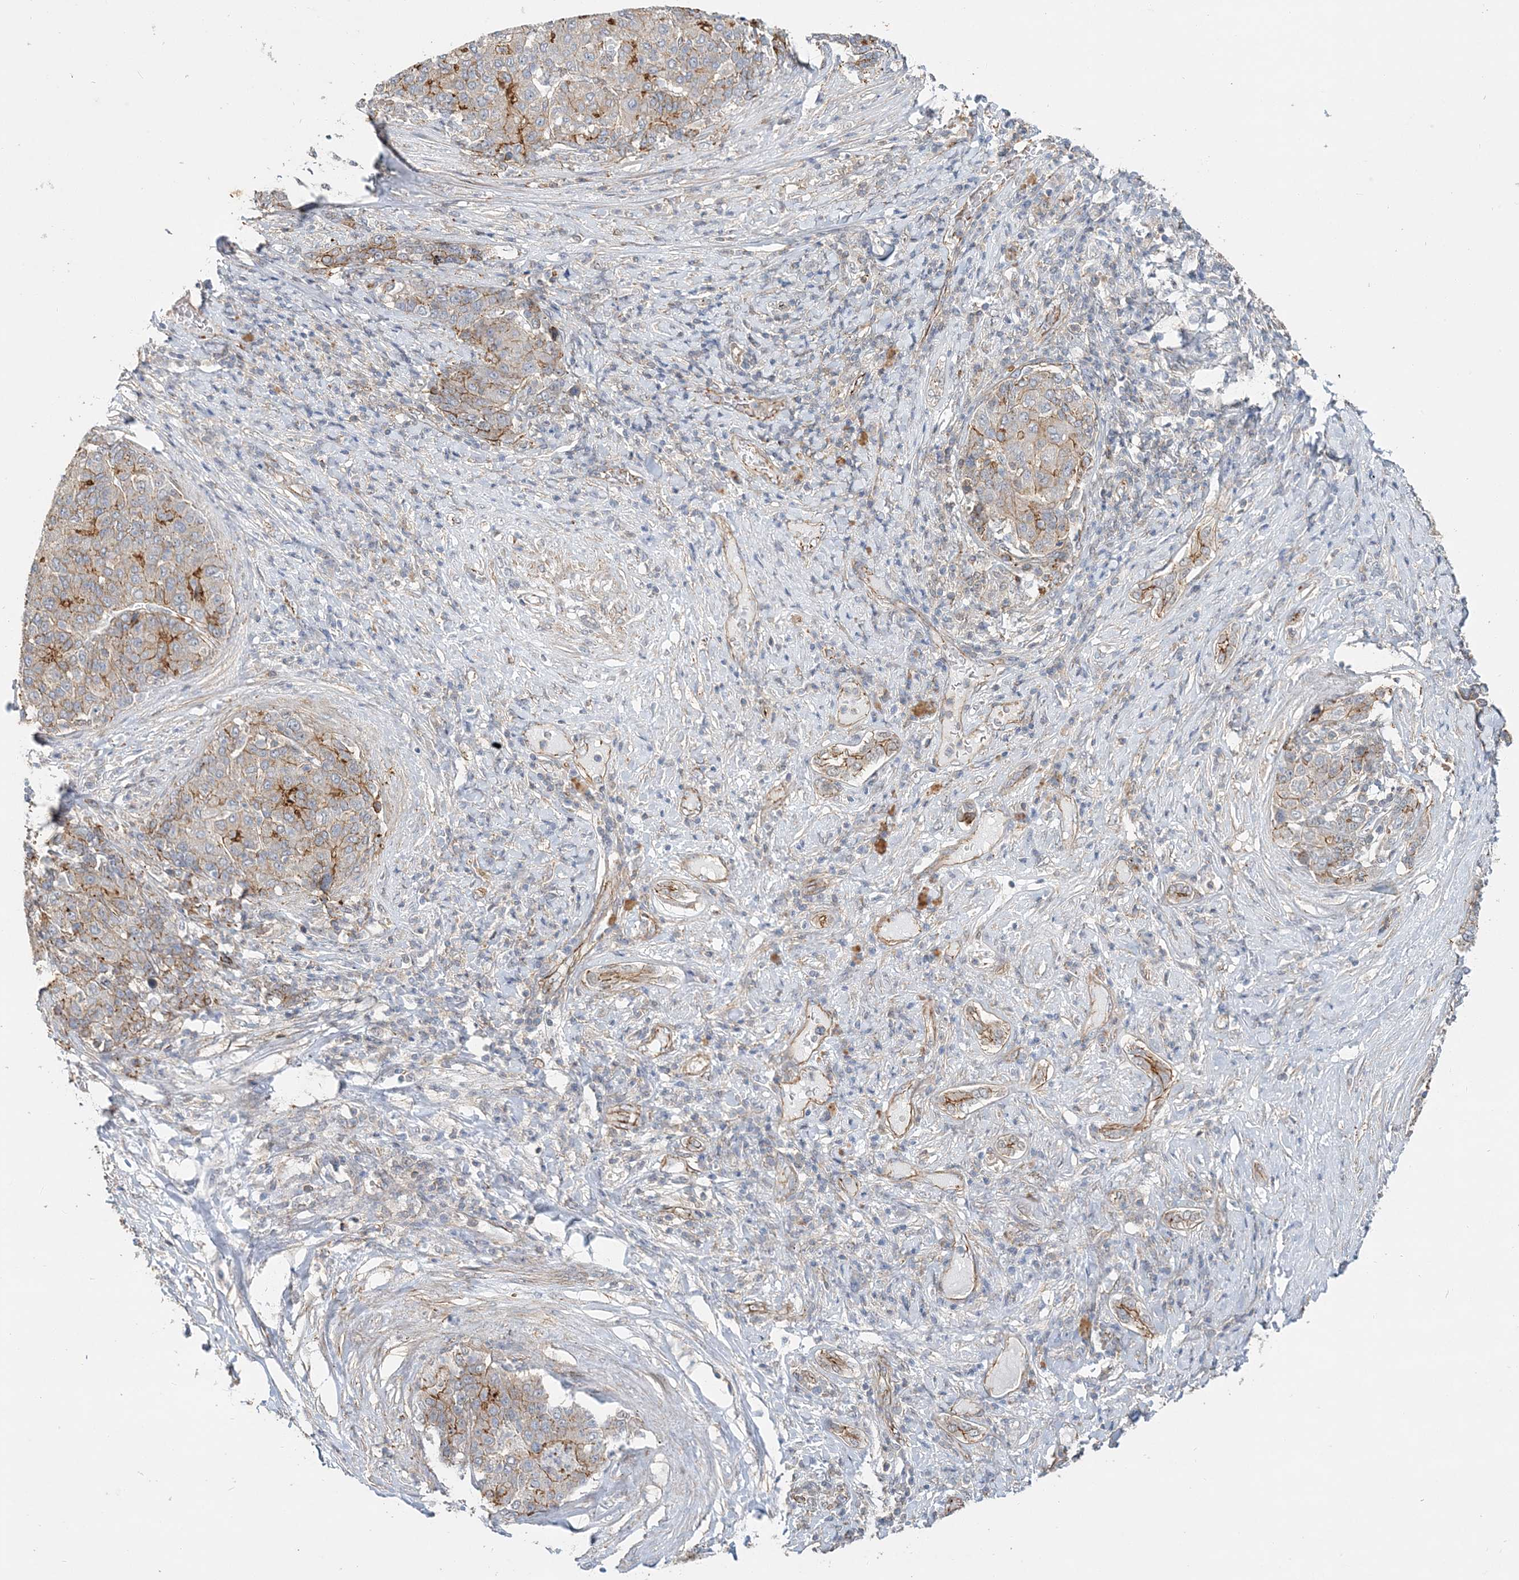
{"staining": {"intensity": "weak", "quantity": "25%-75%", "location": "cytoplasmic/membranous"}, "tissue": "liver cancer", "cell_type": "Tumor cells", "image_type": "cancer", "snomed": [{"axis": "morphology", "description": "Carcinoma, Hepatocellular, NOS"}, {"axis": "topography", "description": "Liver"}], "caption": "Approximately 25%-75% of tumor cells in hepatocellular carcinoma (liver) reveal weak cytoplasmic/membranous protein expression as visualized by brown immunohistochemical staining.", "gene": "MAT2B", "patient": {"sex": "male", "age": 65}}